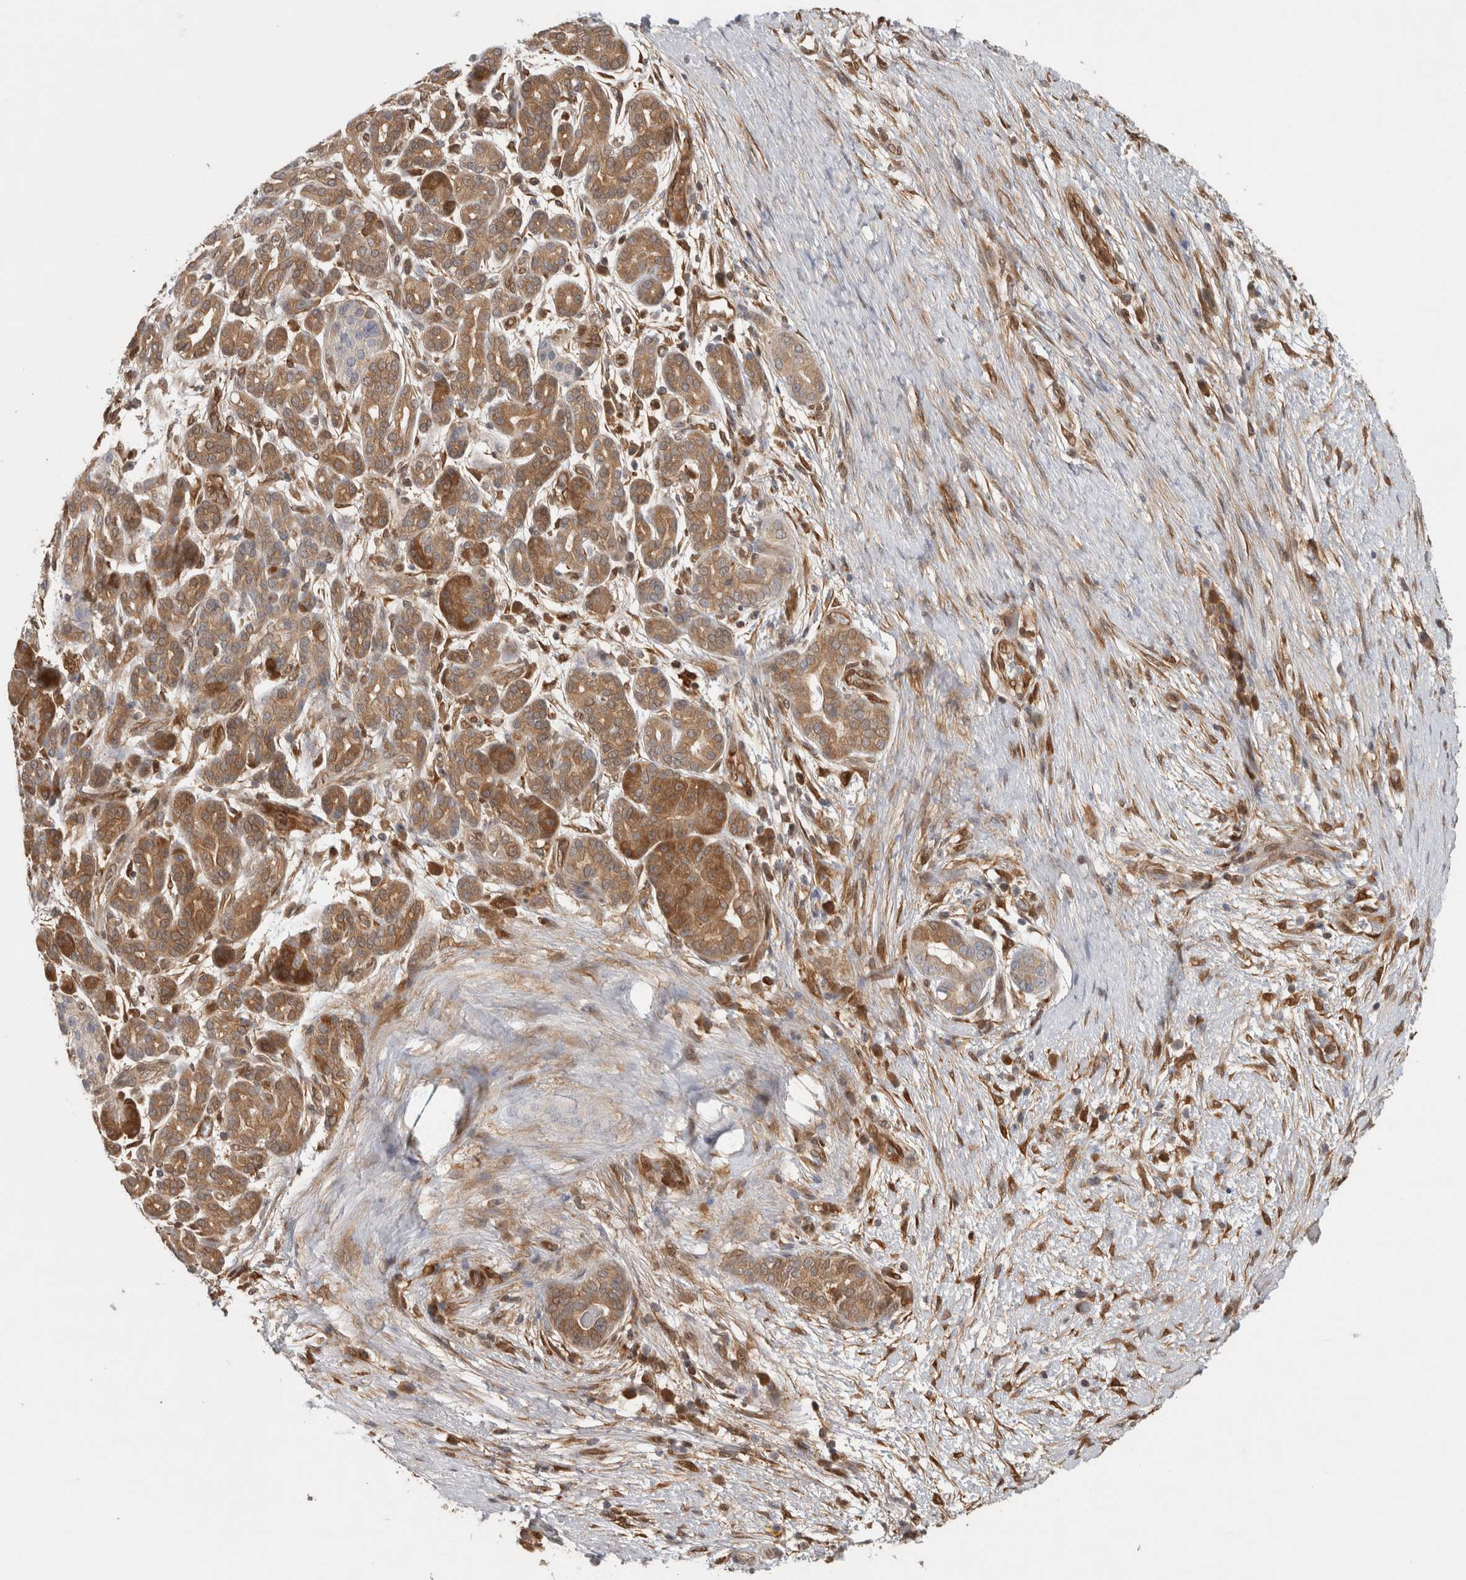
{"staining": {"intensity": "moderate", "quantity": ">75%", "location": "cytoplasmic/membranous"}, "tissue": "pancreatic cancer", "cell_type": "Tumor cells", "image_type": "cancer", "snomed": [{"axis": "morphology", "description": "Adenocarcinoma, NOS"}, {"axis": "topography", "description": "Pancreas"}], "caption": "Immunohistochemical staining of adenocarcinoma (pancreatic) demonstrates moderate cytoplasmic/membranous protein staining in about >75% of tumor cells.", "gene": "ASTN2", "patient": {"sex": "male", "age": 72}}